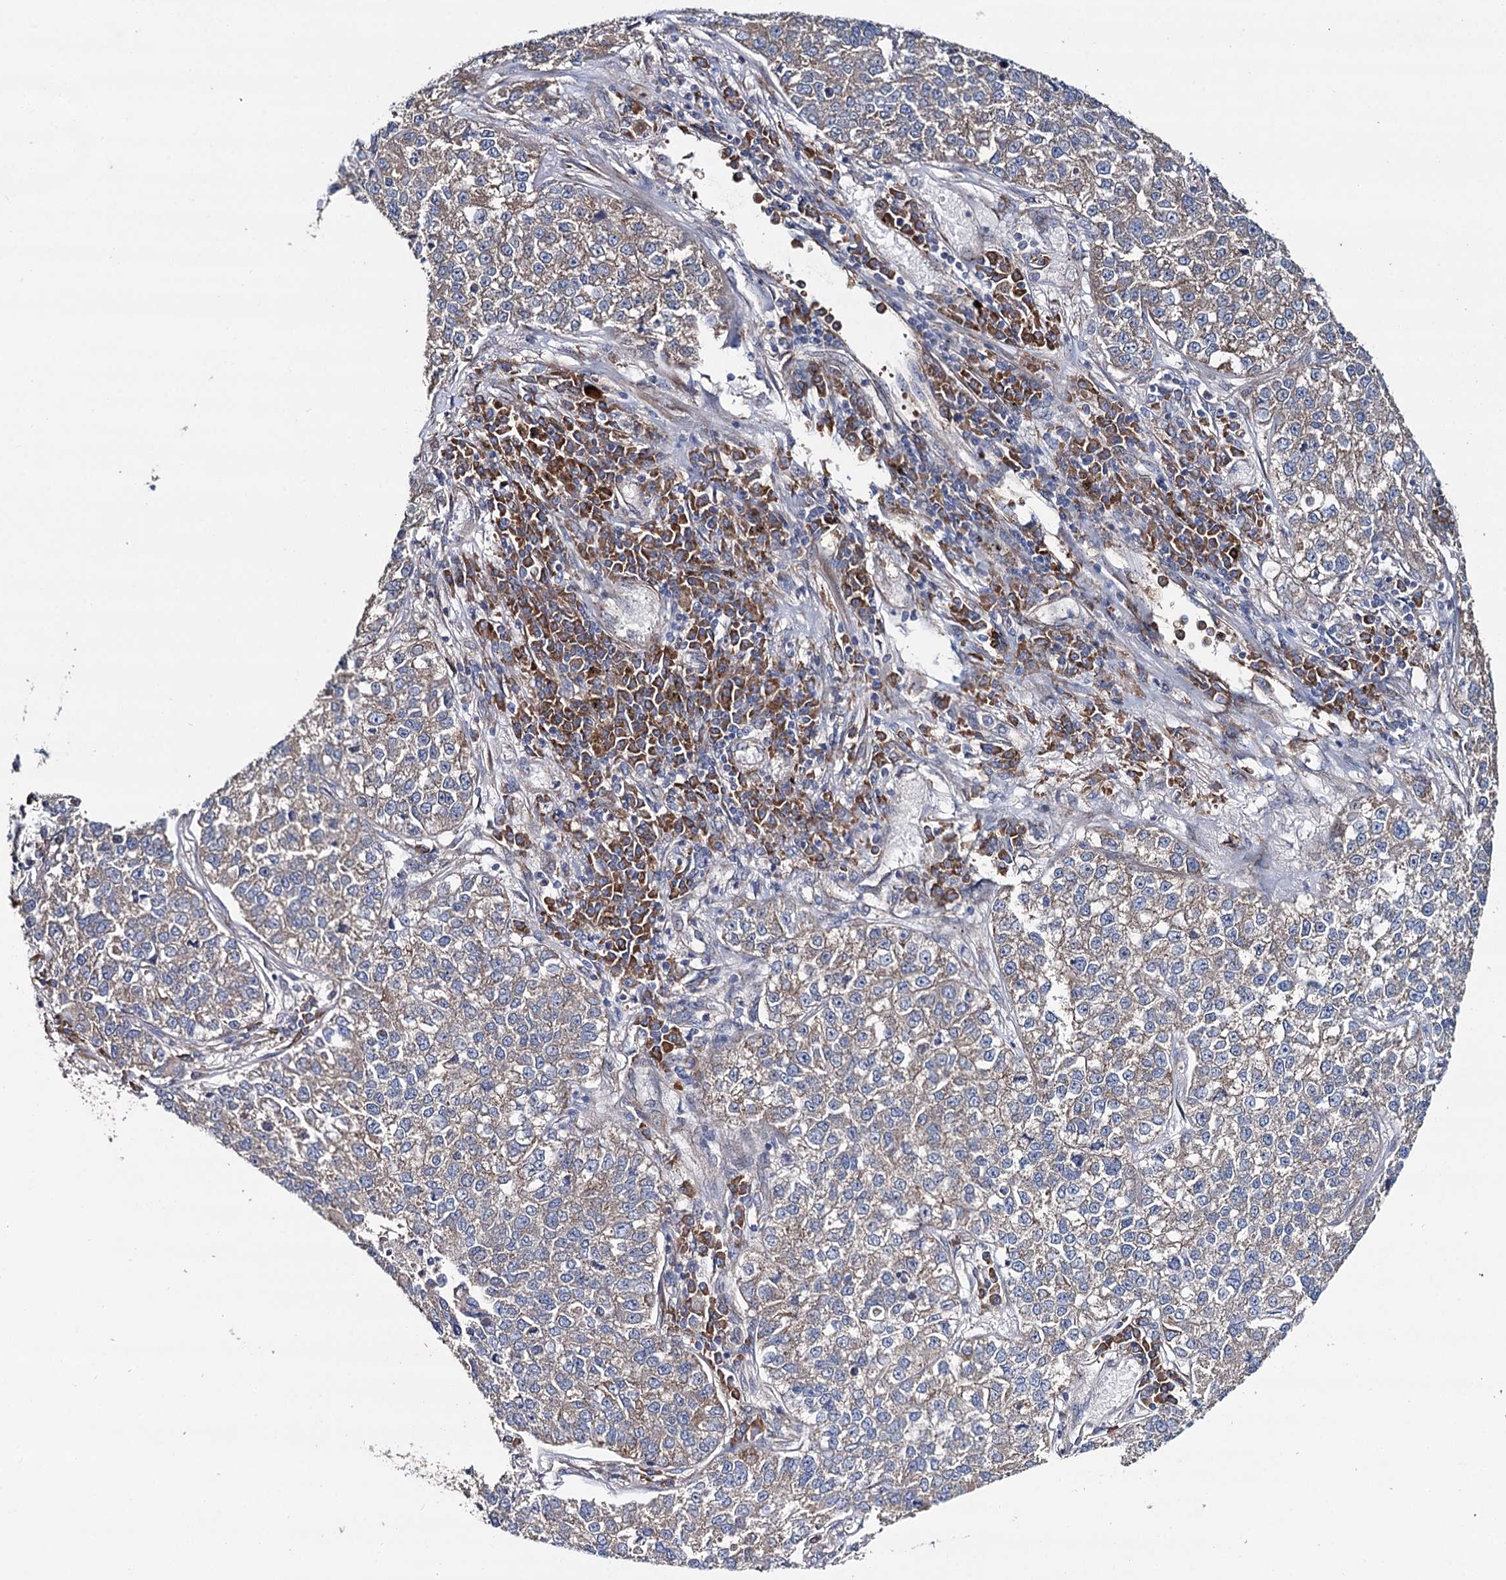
{"staining": {"intensity": "weak", "quantity": "25%-75%", "location": "cytoplasmic/membranous"}, "tissue": "lung cancer", "cell_type": "Tumor cells", "image_type": "cancer", "snomed": [{"axis": "morphology", "description": "Adenocarcinoma, NOS"}, {"axis": "topography", "description": "Lung"}], "caption": "A photomicrograph of human lung cancer (adenocarcinoma) stained for a protein exhibits weak cytoplasmic/membranous brown staining in tumor cells.", "gene": "SPATS2", "patient": {"sex": "male", "age": 49}}